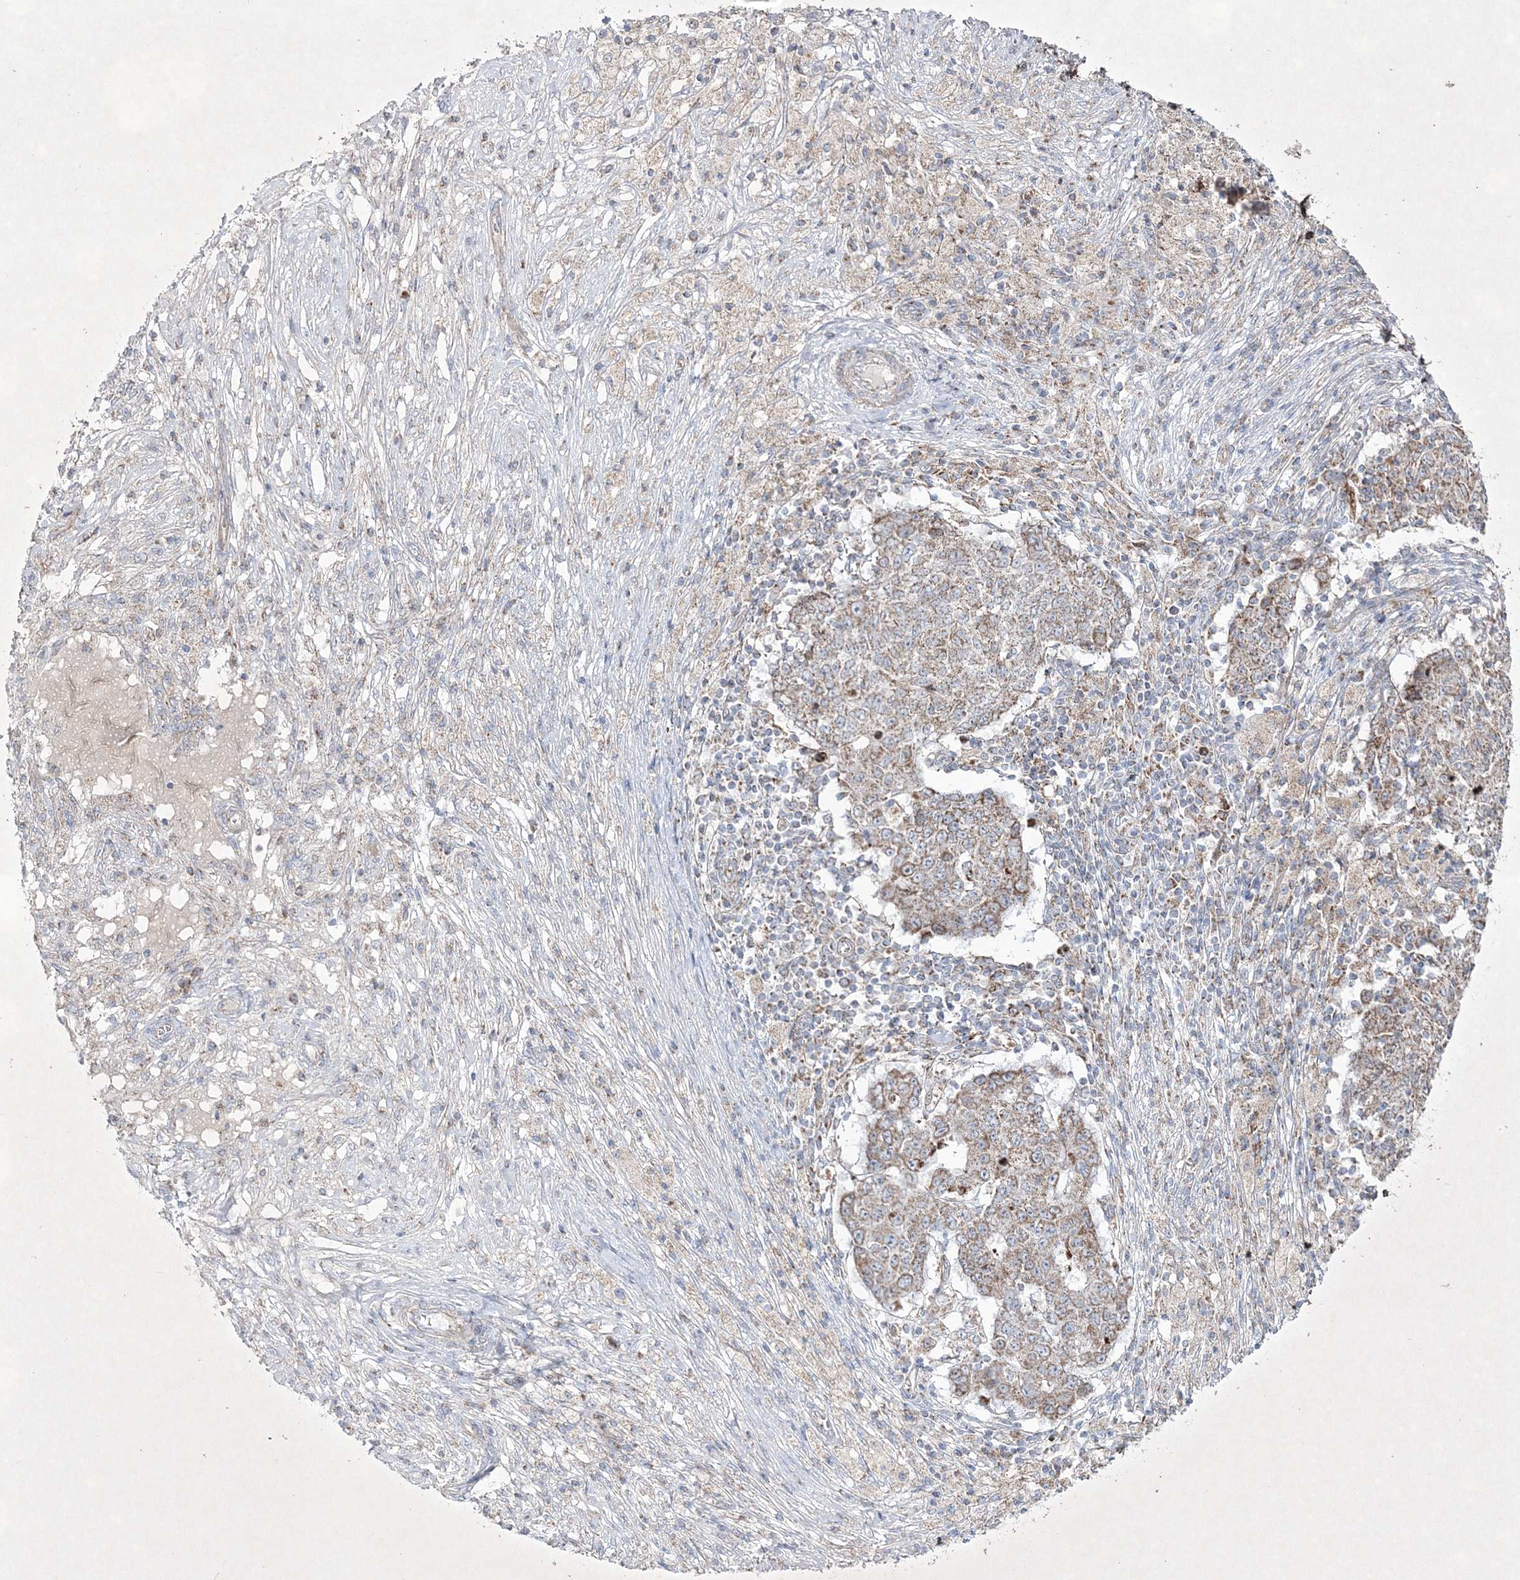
{"staining": {"intensity": "weak", "quantity": ">75%", "location": "cytoplasmic/membranous"}, "tissue": "ovarian cancer", "cell_type": "Tumor cells", "image_type": "cancer", "snomed": [{"axis": "morphology", "description": "Carcinoma, endometroid"}, {"axis": "topography", "description": "Ovary"}], "caption": "IHC micrograph of neoplastic tissue: human ovarian cancer stained using immunohistochemistry demonstrates low levels of weak protein expression localized specifically in the cytoplasmic/membranous of tumor cells, appearing as a cytoplasmic/membranous brown color.", "gene": "RICTOR", "patient": {"sex": "female", "age": 42}}